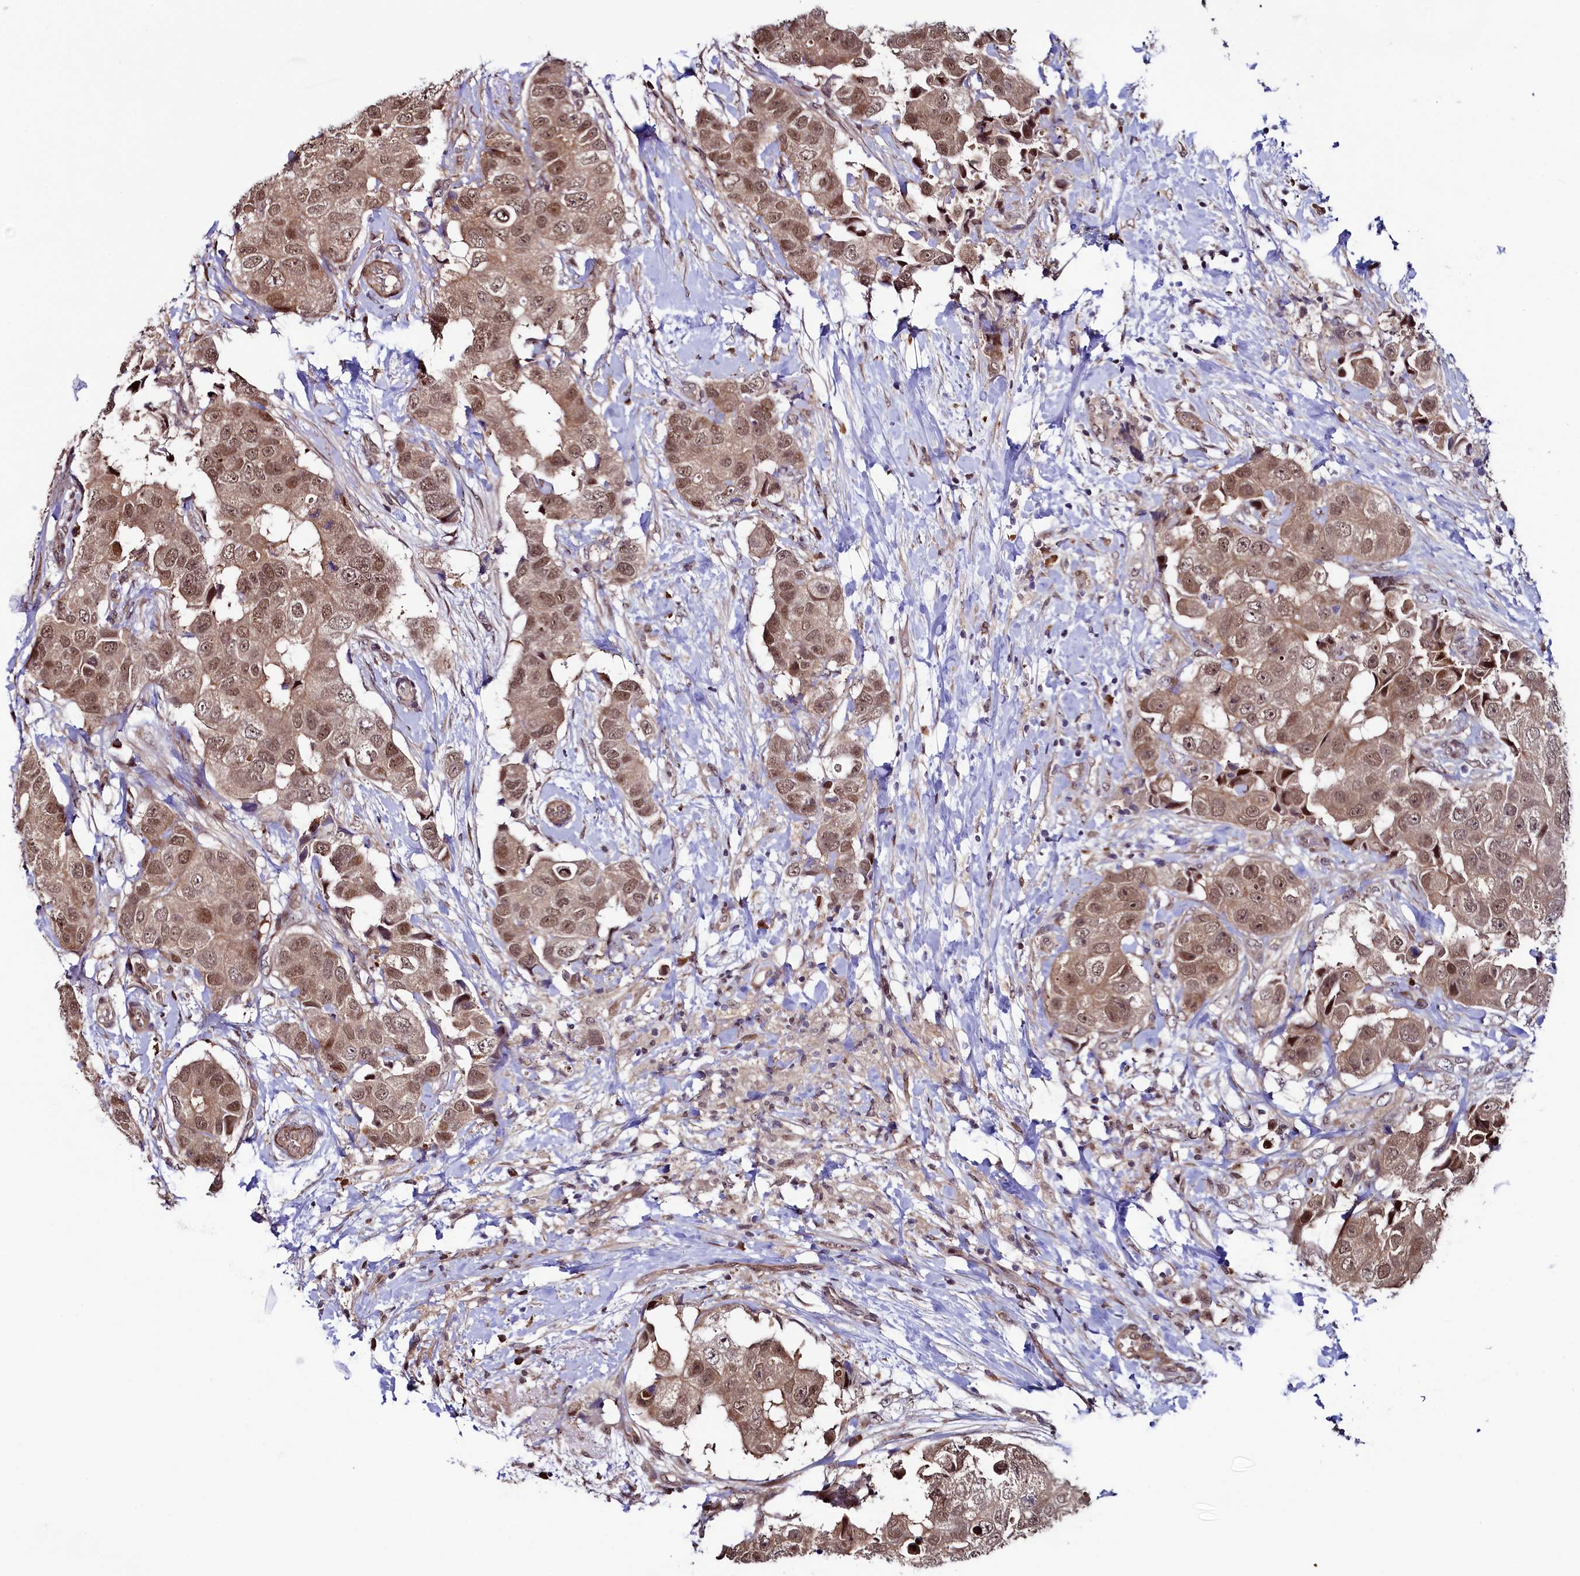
{"staining": {"intensity": "moderate", "quantity": ">75%", "location": "nuclear"}, "tissue": "breast cancer", "cell_type": "Tumor cells", "image_type": "cancer", "snomed": [{"axis": "morphology", "description": "Normal tissue, NOS"}, {"axis": "morphology", "description": "Duct carcinoma"}, {"axis": "topography", "description": "Breast"}], "caption": "The photomicrograph demonstrates immunohistochemical staining of breast cancer. There is moderate nuclear positivity is appreciated in approximately >75% of tumor cells. Nuclei are stained in blue.", "gene": "LEO1", "patient": {"sex": "female", "age": 62}}